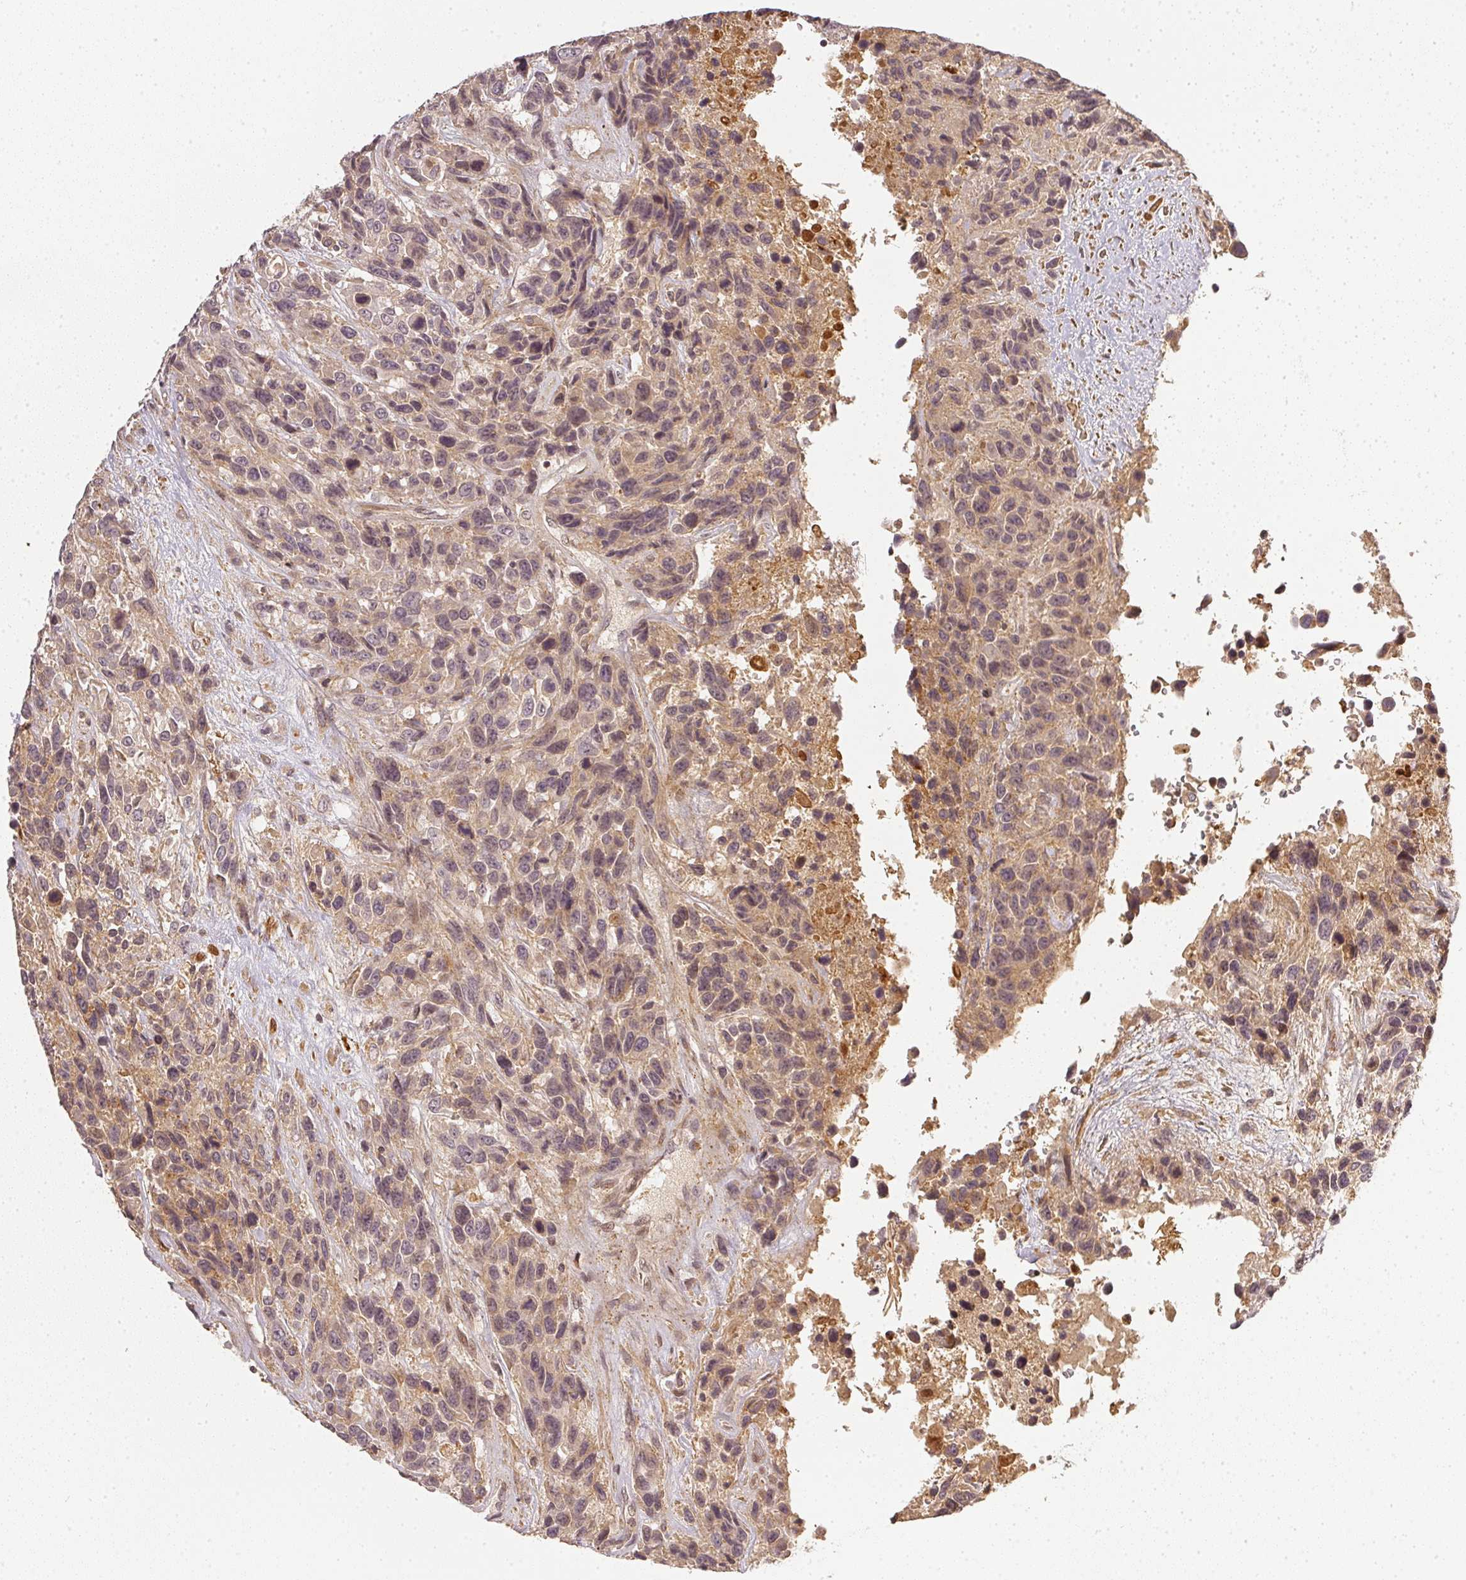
{"staining": {"intensity": "negative", "quantity": "none", "location": "none"}, "tissue": "urothelial cancer", "cell_type": "Tumor cells", "image_type": "cancer", "snomed": [{"axis": "morphology", "description": "Urothelial carcinoma, High grade"}, {"axis": "topography", "description": "Urinary bladder"}], "caption": "IHC histopathology image of urothelial carcinoma (high-grade) stained for a protein (brown), which displays no positivity in tumor cells.", "gene": "SERPINE1", "patient": {"sex": "female", "age": 70}}